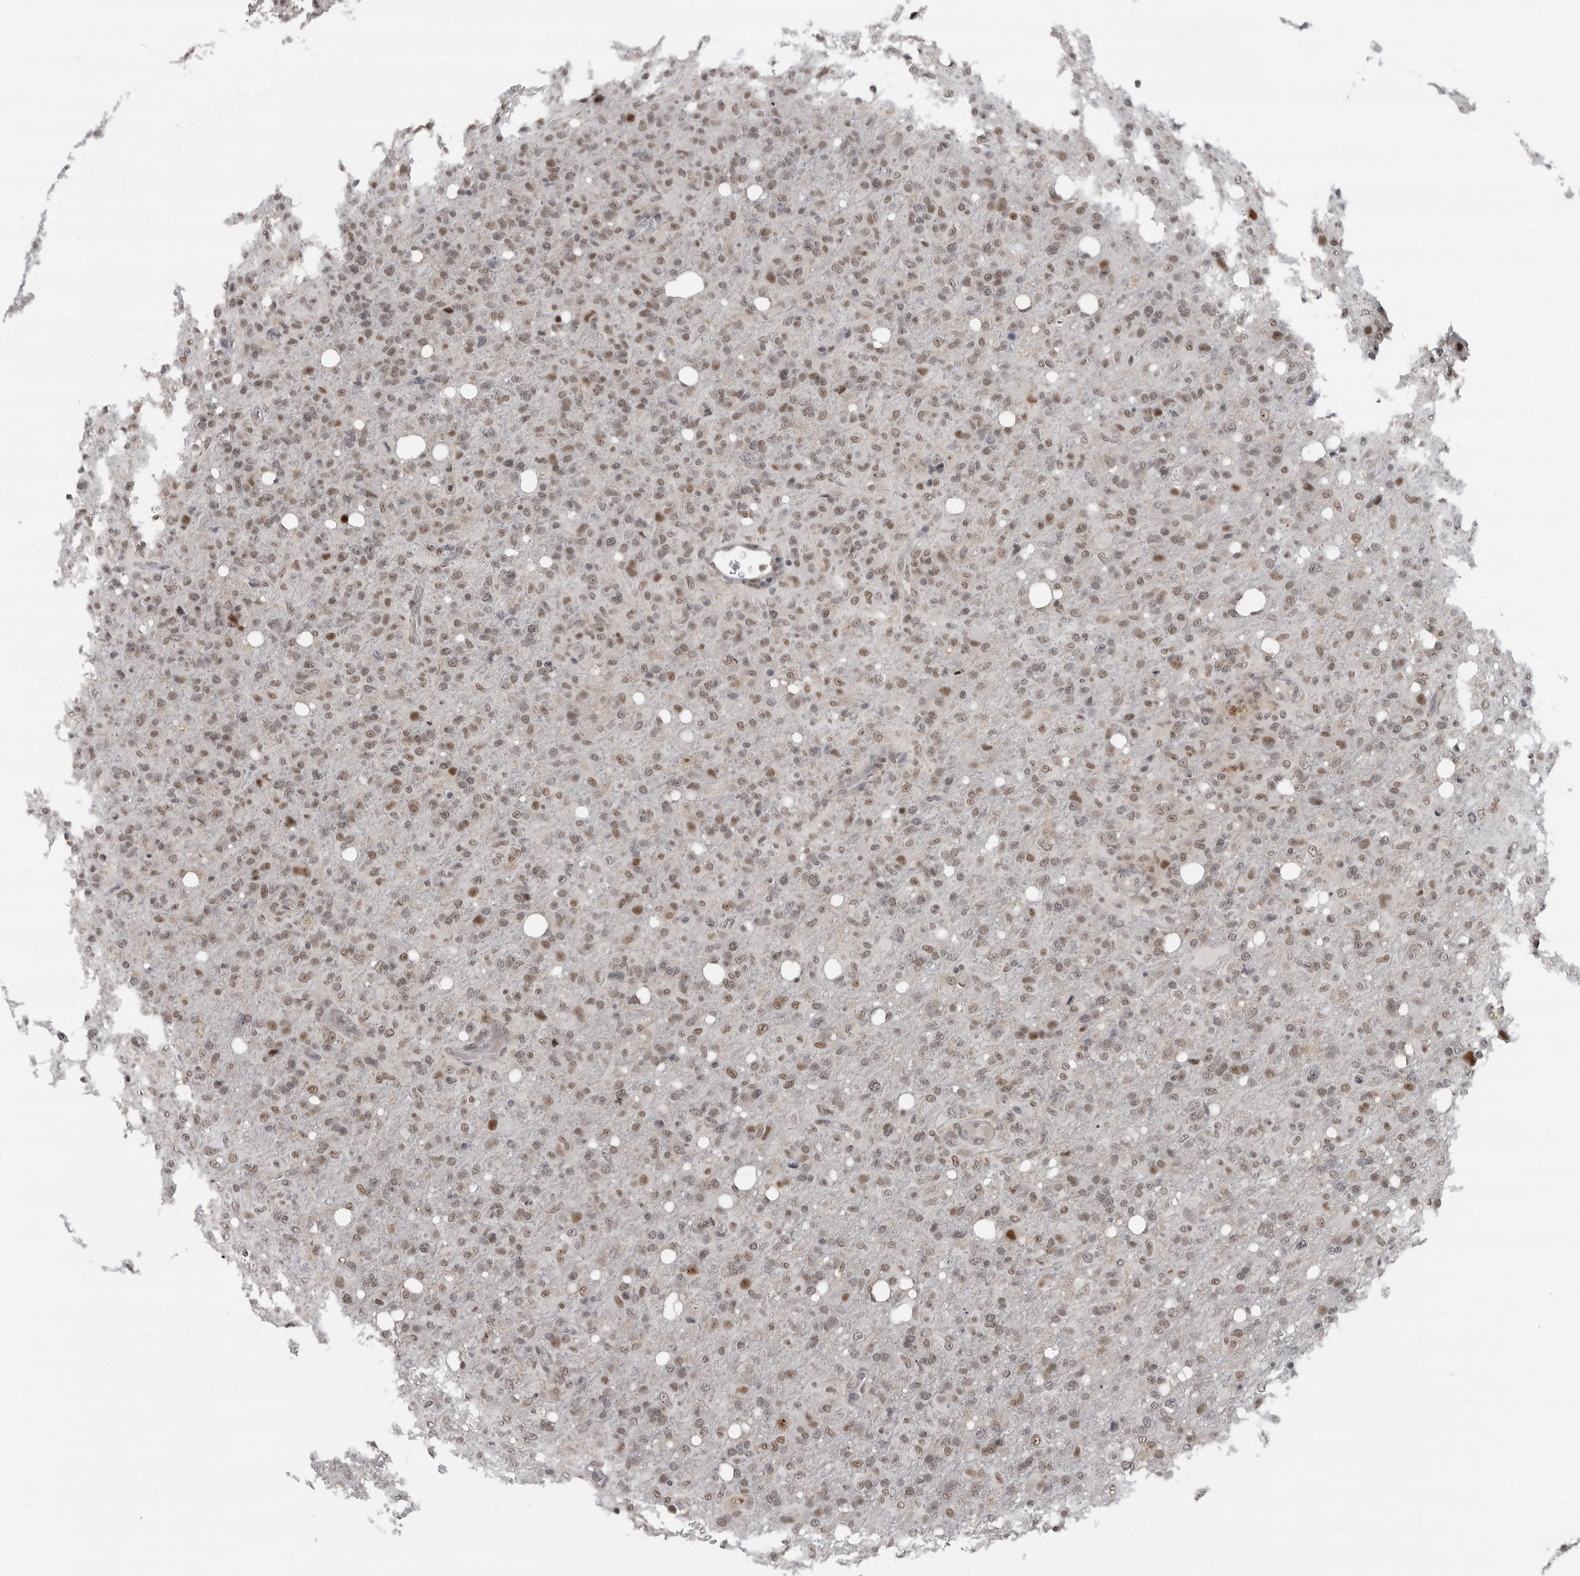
{"staining": {"intensity": "moderate", "quantity": ">75%", "location": "nuclear"}, "tissue": "glioma", "cell_type": "Tumor cells", "image_type": "cancer", "snomed": [{"axis": "morphology", "description": "Glioma, malignant, High grade"}, {"axis": "topography", "description": "Brain"}], "caption": "This photomicrograph displays glioma stained with IHC to label a protein in brown. The nuclear of tumor cells show moderate positivity for the protein. Nuclei are counter-stained blue.", "gene": "C8orf58", "patient": {"sex": "female", "age": 57}}